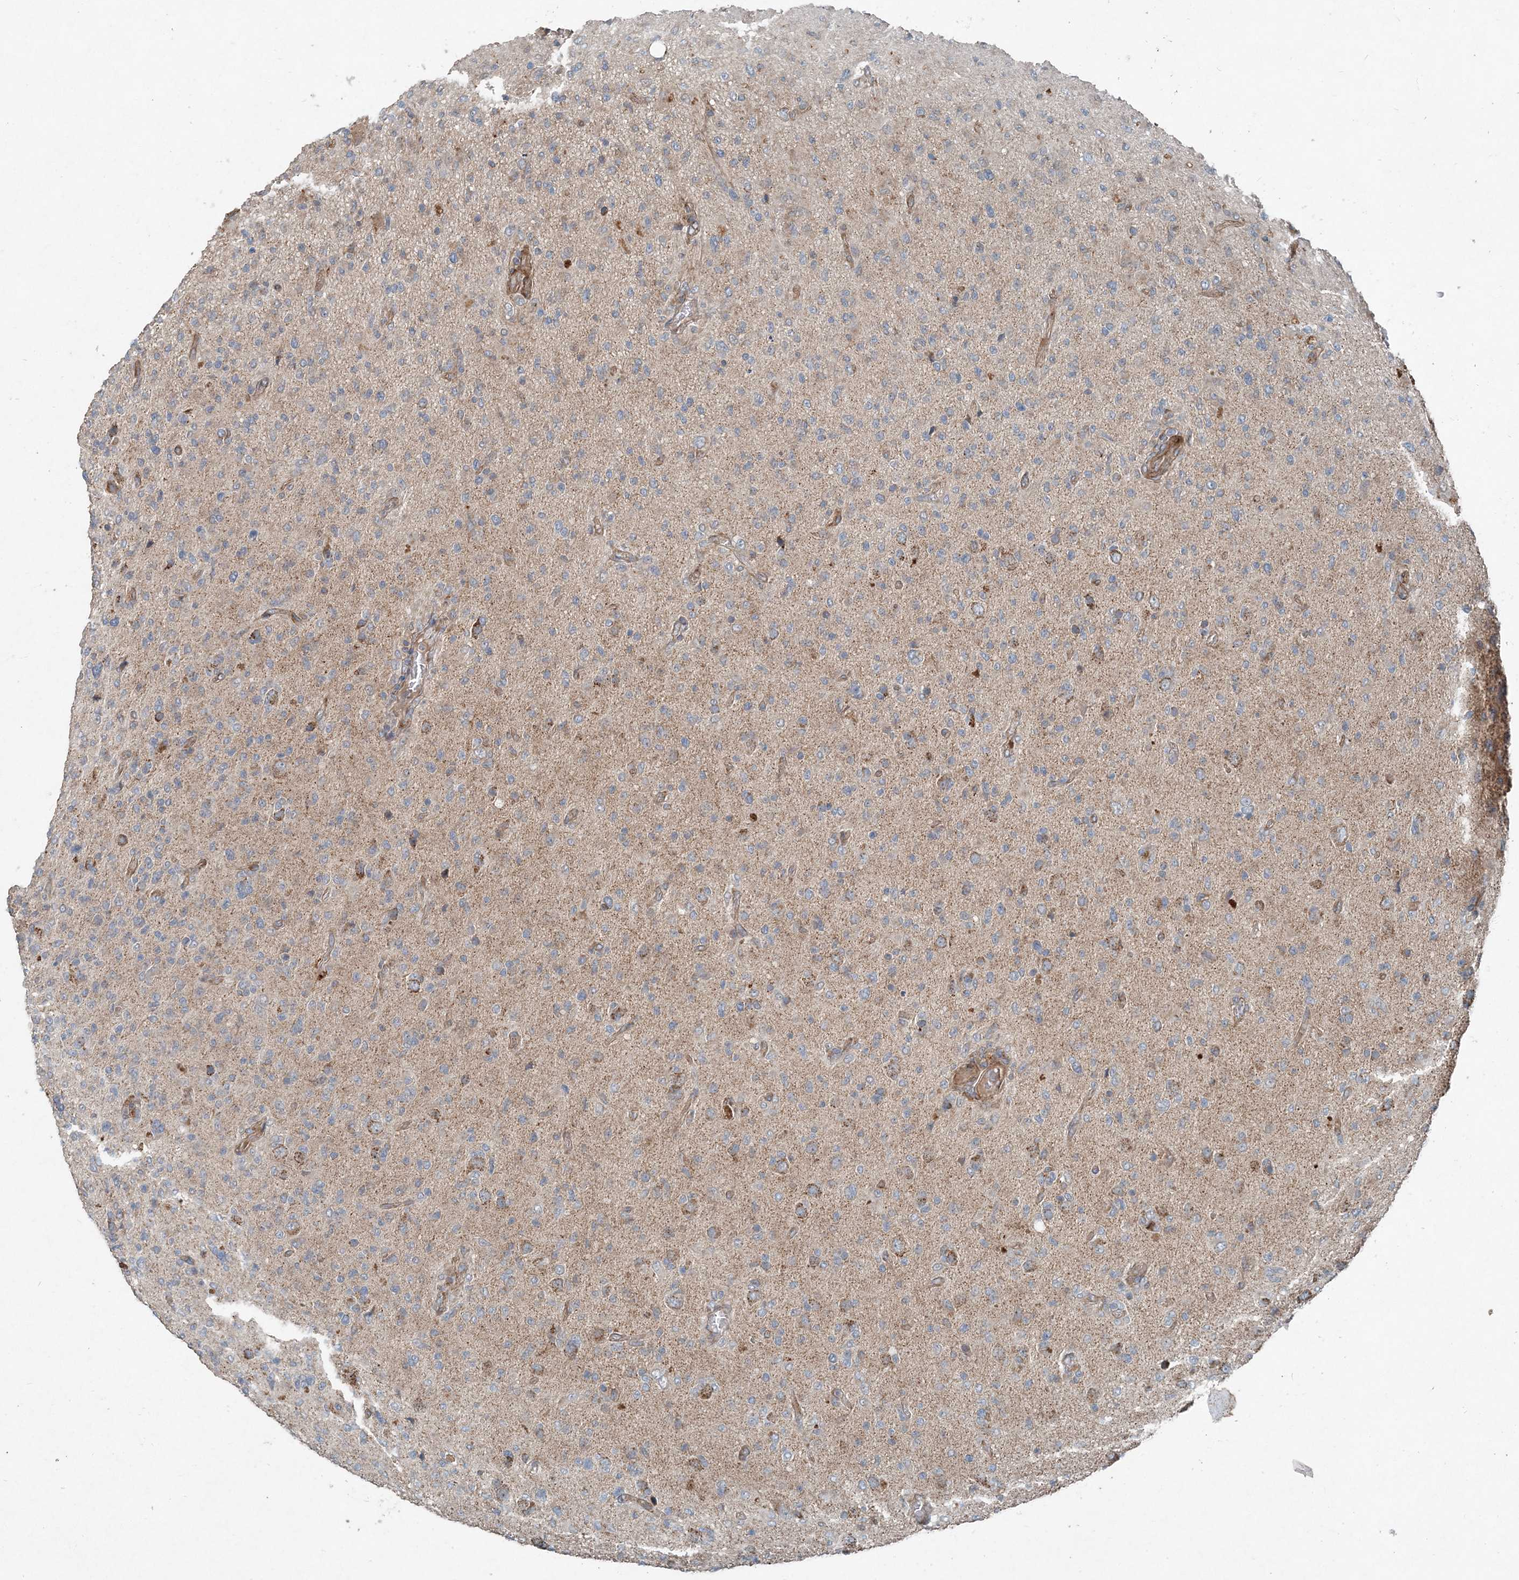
{"staining": {"intensity": "negative", "quantity": "none", "location": "none"}, "tissue": "glioma", "cell_type": "Tumor cells", "image_type": "cancer", "snomed": [{"axis": "morphology", "description": "Glioma, malignant, High grade"}, {"axis": "topography", "description": "Brain"}], "caption": "Immunohistochemical staining of human glioma reveals no significant staining in tumor cells.", "gene": "INTU", "patient": {"sex": "female", "age": 57}}